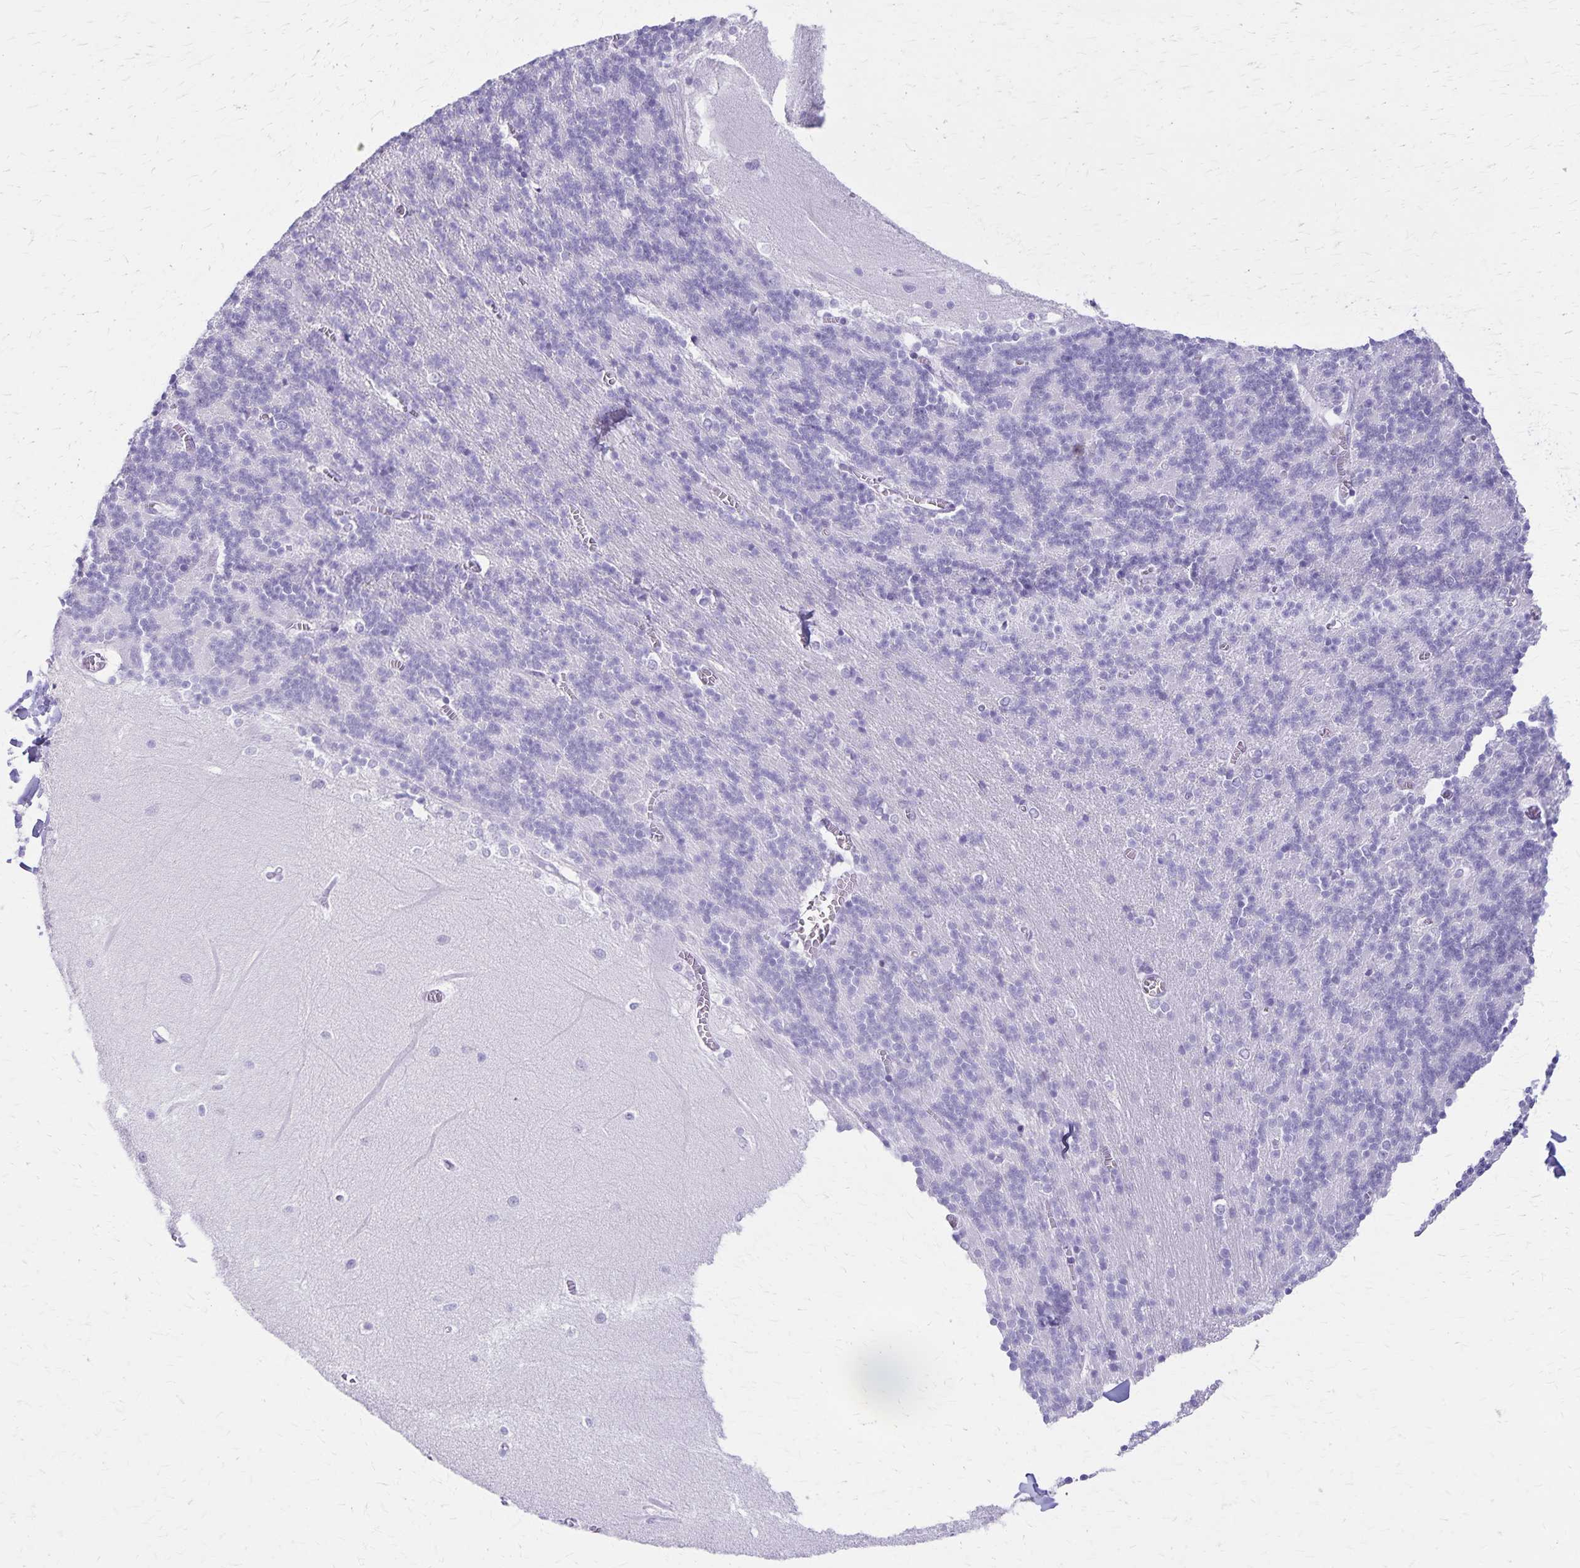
{"staining": {"intensity": "negative", "quantity": "none", "location": "none"}, "tissue": "cerebellum", "cell_type": "Cells in granular layer", "image_type": "normal", "snomed": [{"axis": "morphology", "description": "Normal tissue, NOS"}, {"axis": "topography", "description": "Cerebellum"}], "caption": "Cells in granular layer are negative for brown protein staining in unremarkable cerebellum. Nuclei are stained in blue.", "gene": "DEFA5", "patient": {"sex": "male", "age": 37}}